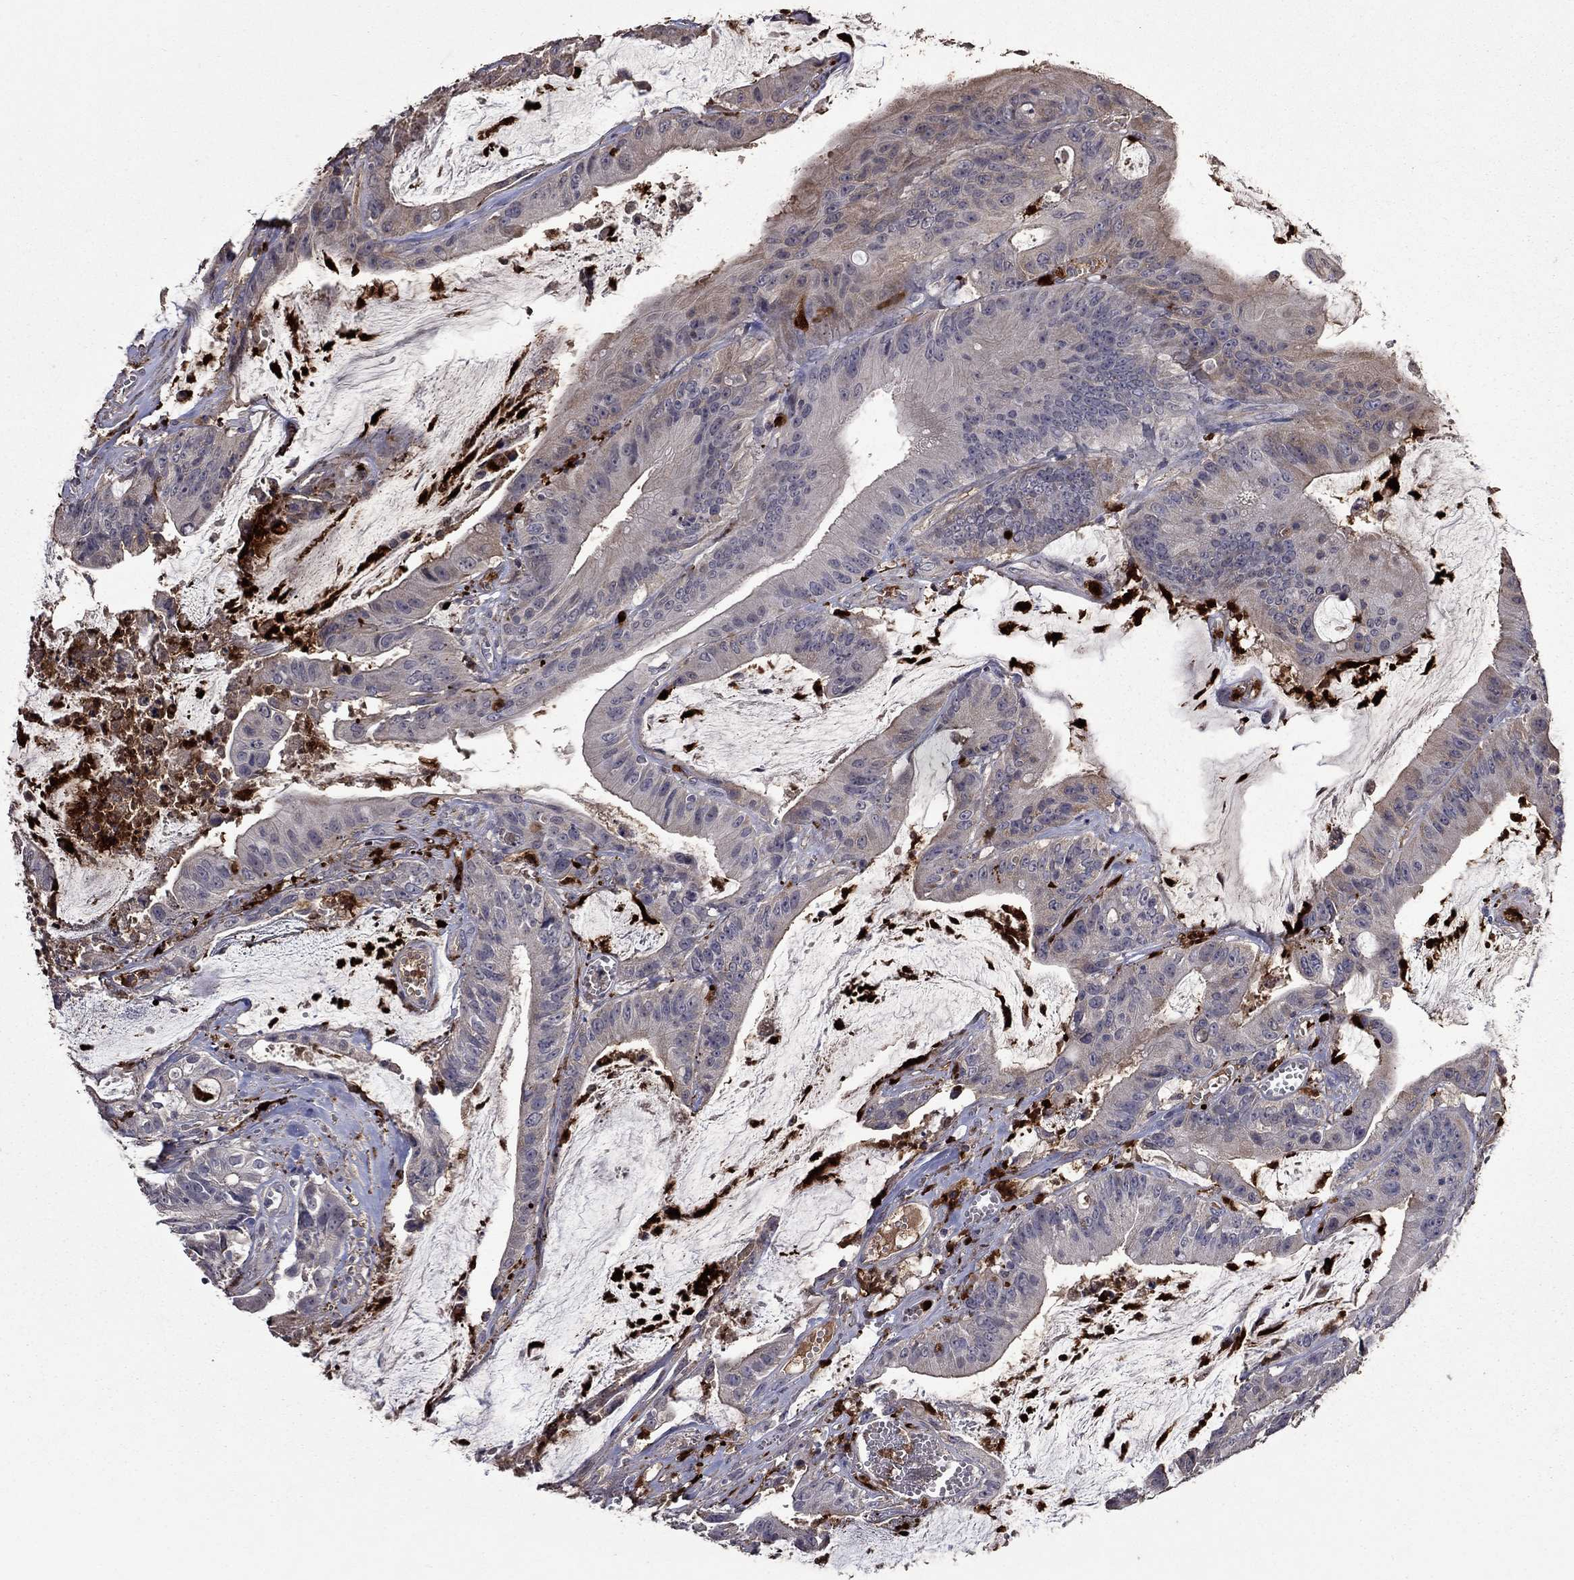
{"staining": {"intensity": "negative", "quantity": "none", "location": "none"}, "tissue": "colorectal cancer", "cell_type": "Tumor cells", "image_type": "cancer", "snomed": [{"axis": "morphology", "description": "Adenocarcinoma, NOS"}, {"axis": "topography", "description": "Colon"}], "caption": "DAB (3,3'-diaminobenzidine) immunohistochemical staining of colorectal adenocarcinoma exhibits no significant staining in tumor cells.", "gene": "SATB1", "patient": {"sex": "female", "age": 69}}